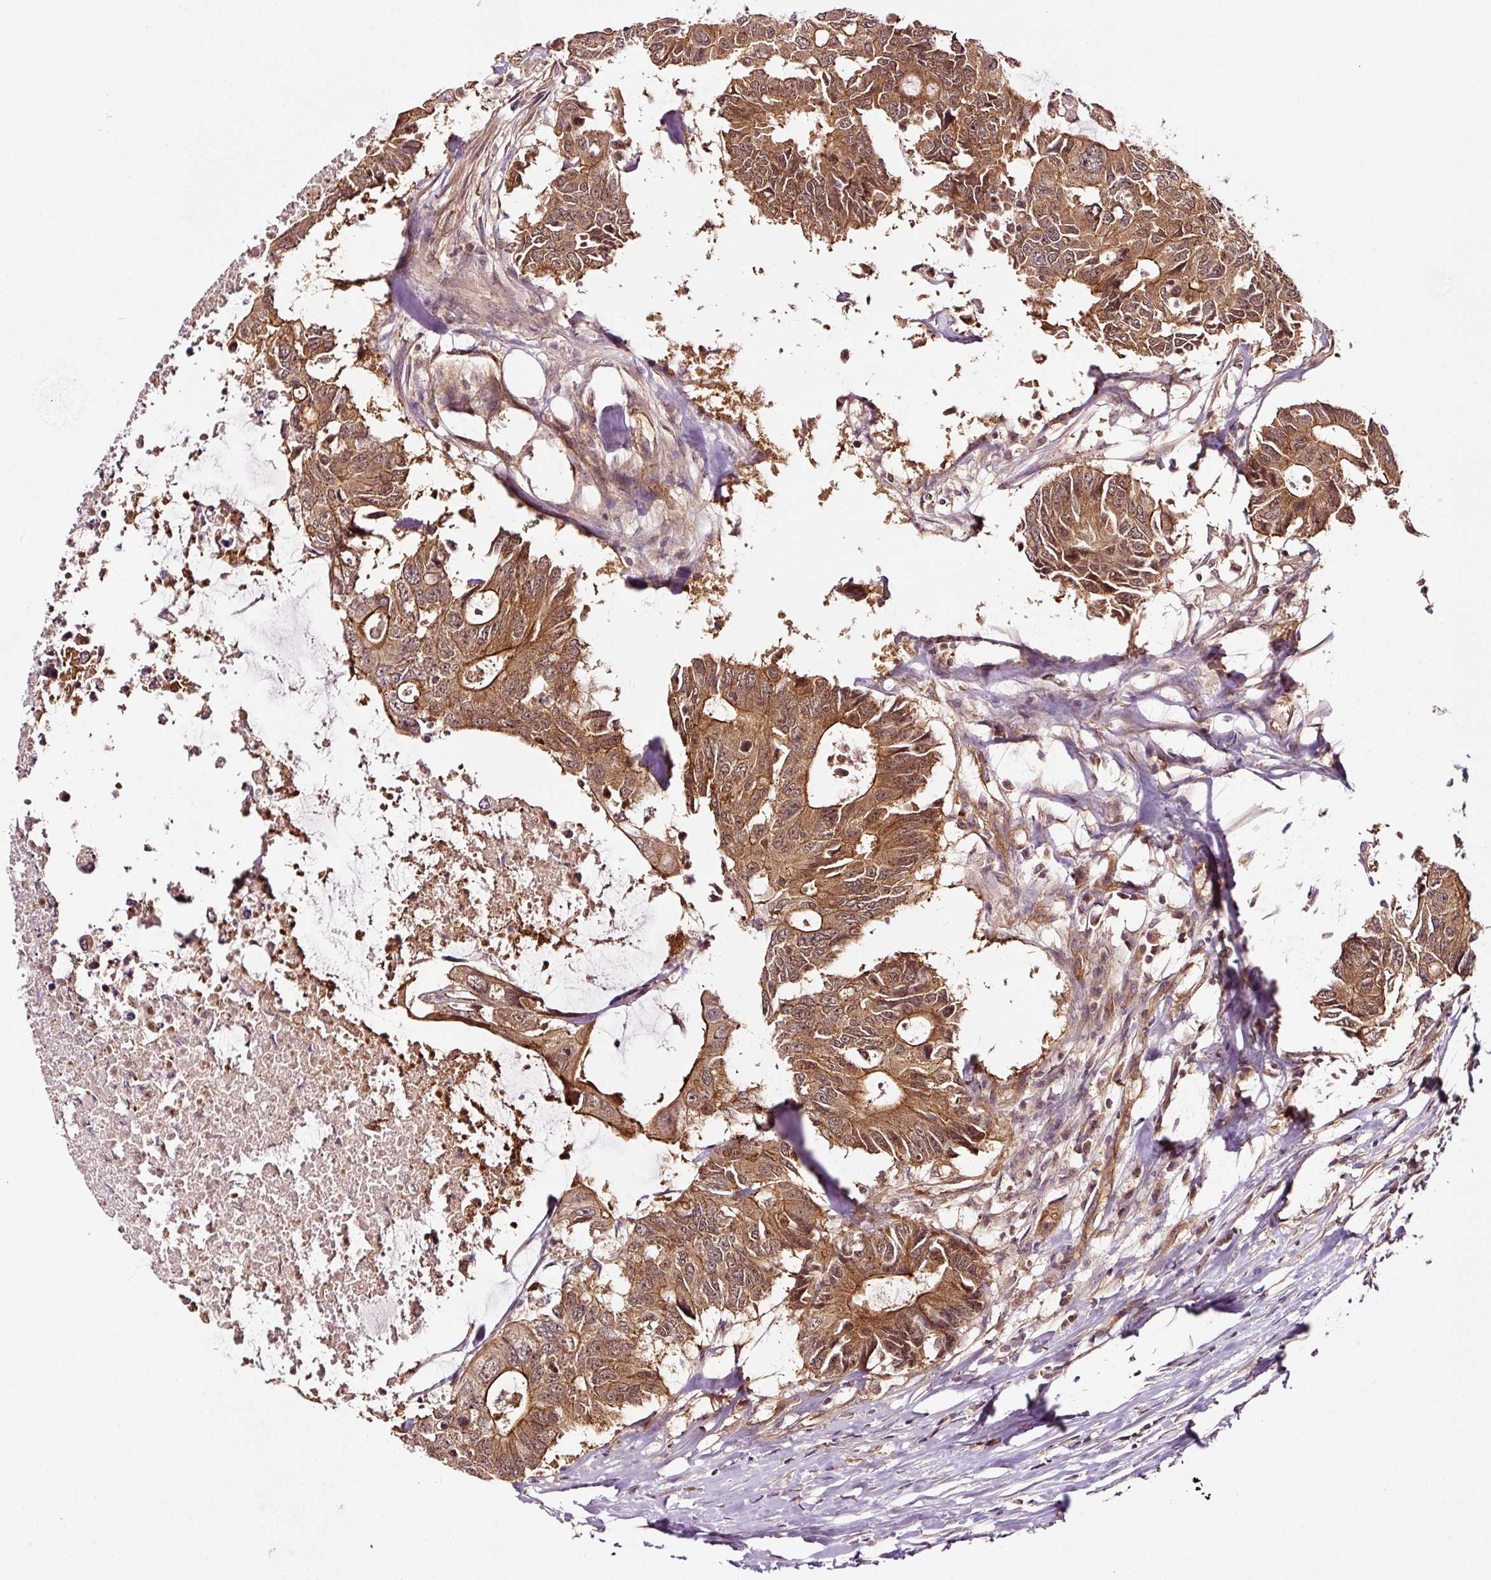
{"staining": {"intensity": "moderate", "quantity": ">75%", "location": "cytoplasmic/membranous,nuclear"}, "tissue": "colorectal cancer", "cell_type": "Tumor cells", "image_type": "cancer", "snomed": [{"axis": "morphology", "description": "Adenocarcinoma, NOS"}, {"axis": "topography", "description": "Colon"}], "caption": "Approximately >75% of tumor cells in human colorectal cancer display moderate cytoplasmic/membranous and nuclear protein expression as visualized by brown immunohistochemical staining.", "gene": "METAP1", "patient": {"sex": "male", "age": 71}}